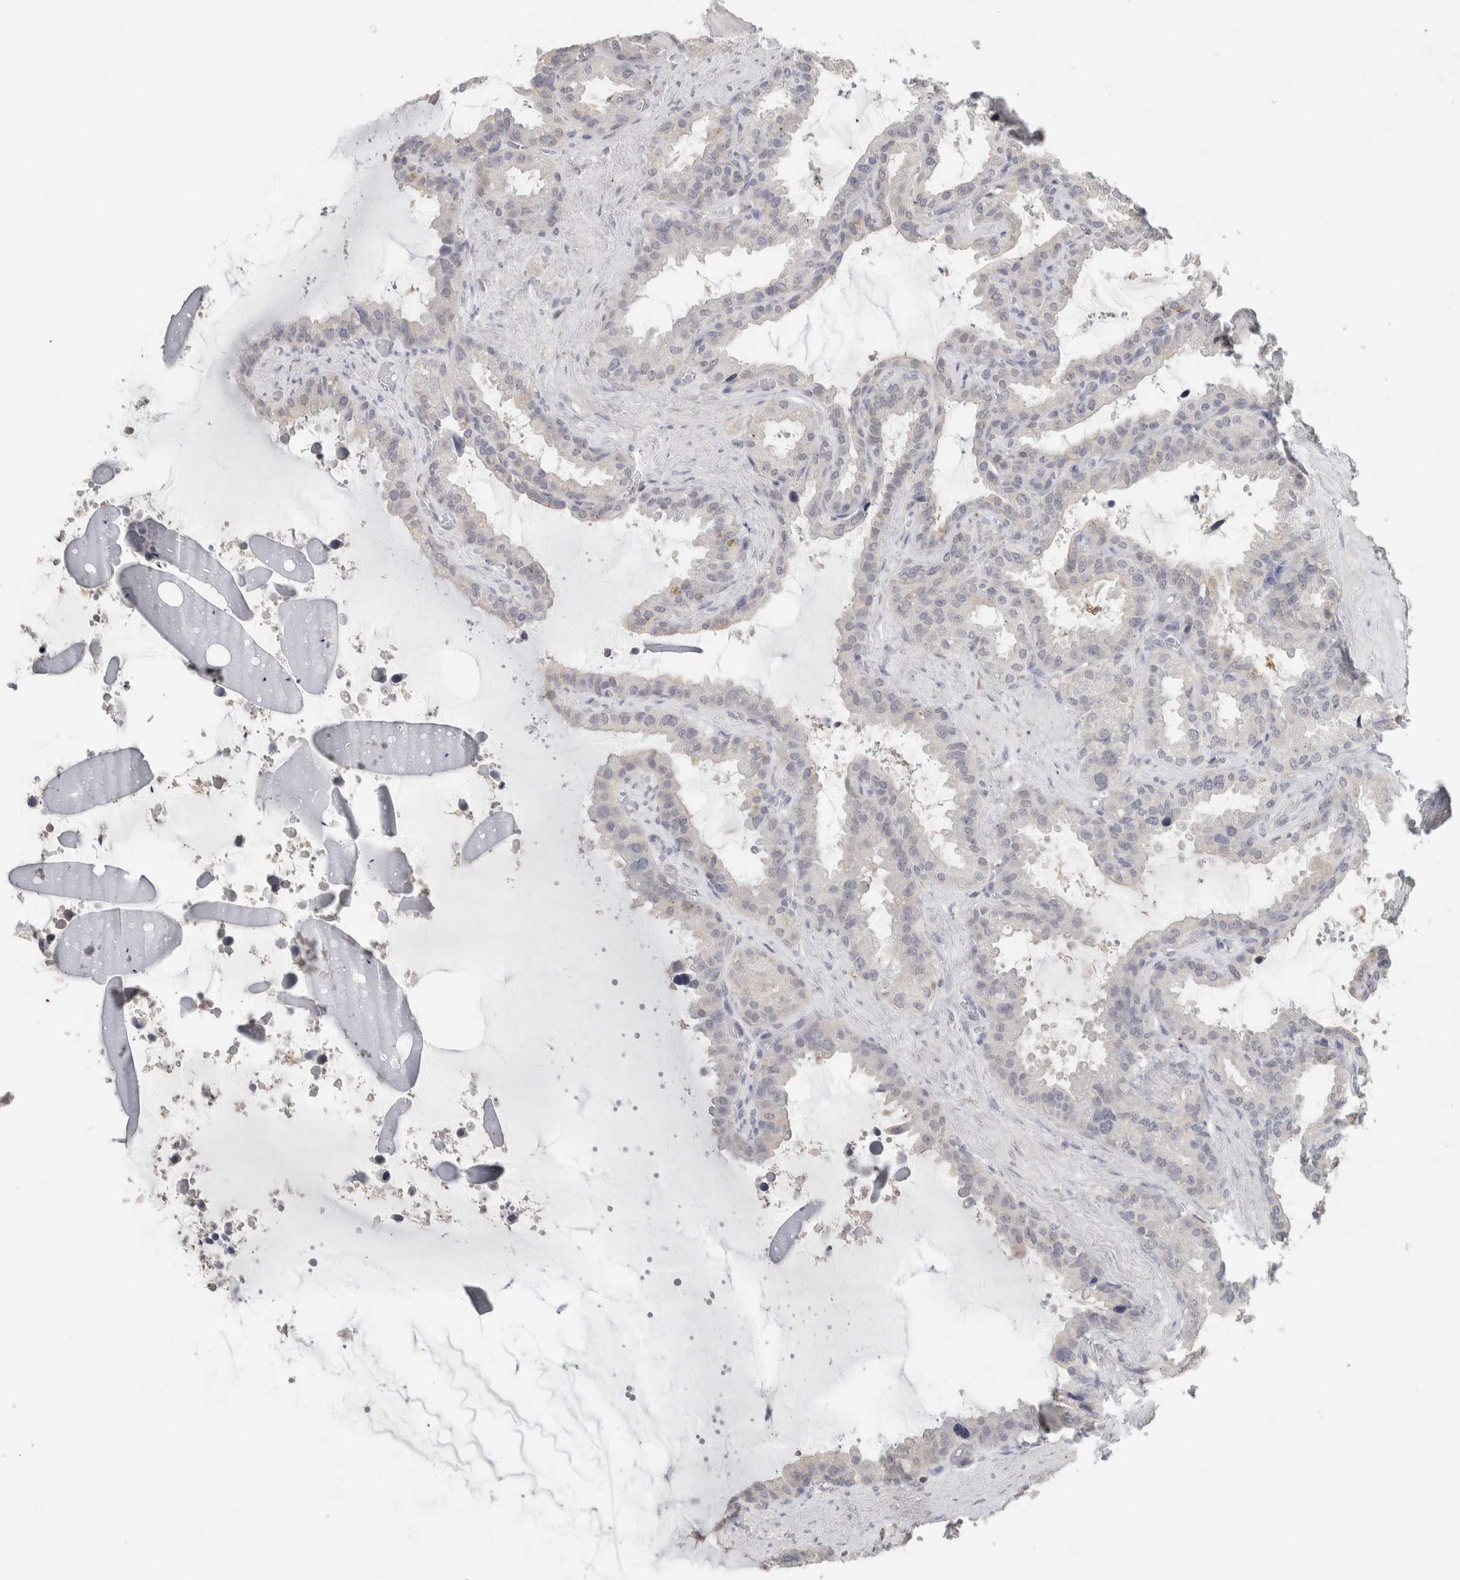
{"staining": {"intensity": "negative", "quantity": "none", "location": "none"}, "tissue": "seminal vesicle", "cell_type": "Glandular cells", "image_type": "normal", "snomed": [{"axis": "morphology", "description": "Normal tissue, NOS"}, {"axis": "topography", "description": "Seminal veicle"}], "caption": "Immunohistochemistry of benign seminal vesicle shows no expression in glandular cells.", "gene": "TRAT1", "patient": {"sex": "male", "age": 46}}